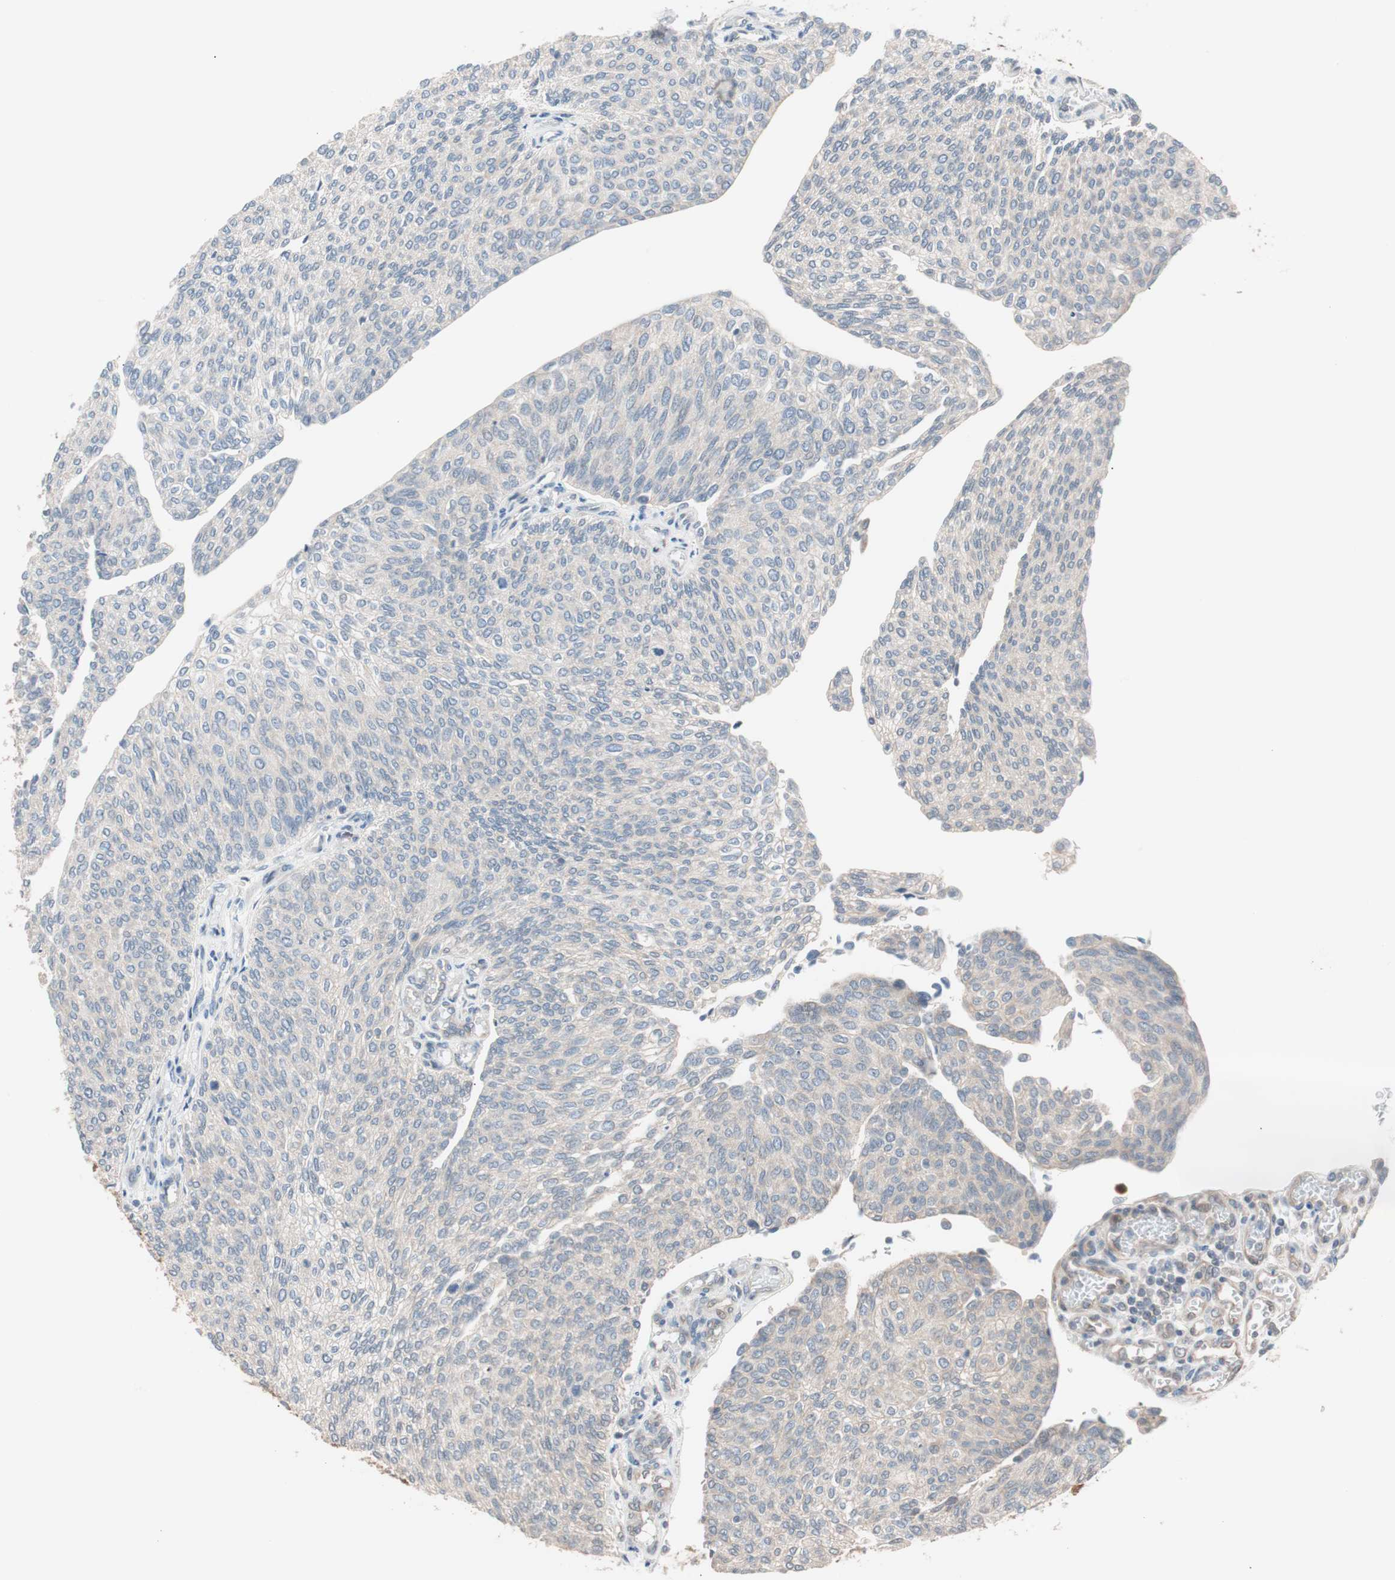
{"staining": {"intensity": "weak", "quantity": "<25%", "location": "cytoplasmic/membranous"}, "tissue": "urothelial cancer", "cell_type": "Tumor cells", "image_type": "cancer", "snomed": [{"axis": "morphology", "description": "Urothelial carcinoma, Low grade"}, {"axis": "topography", "description": "Urinary bladder"}], "caption": "The immunohistochemistry image has no significant positivity in tumor cells of urothelial cancer tissue.", "gene": "SMG1", "patient": {"sex": "female", "age": 79}}